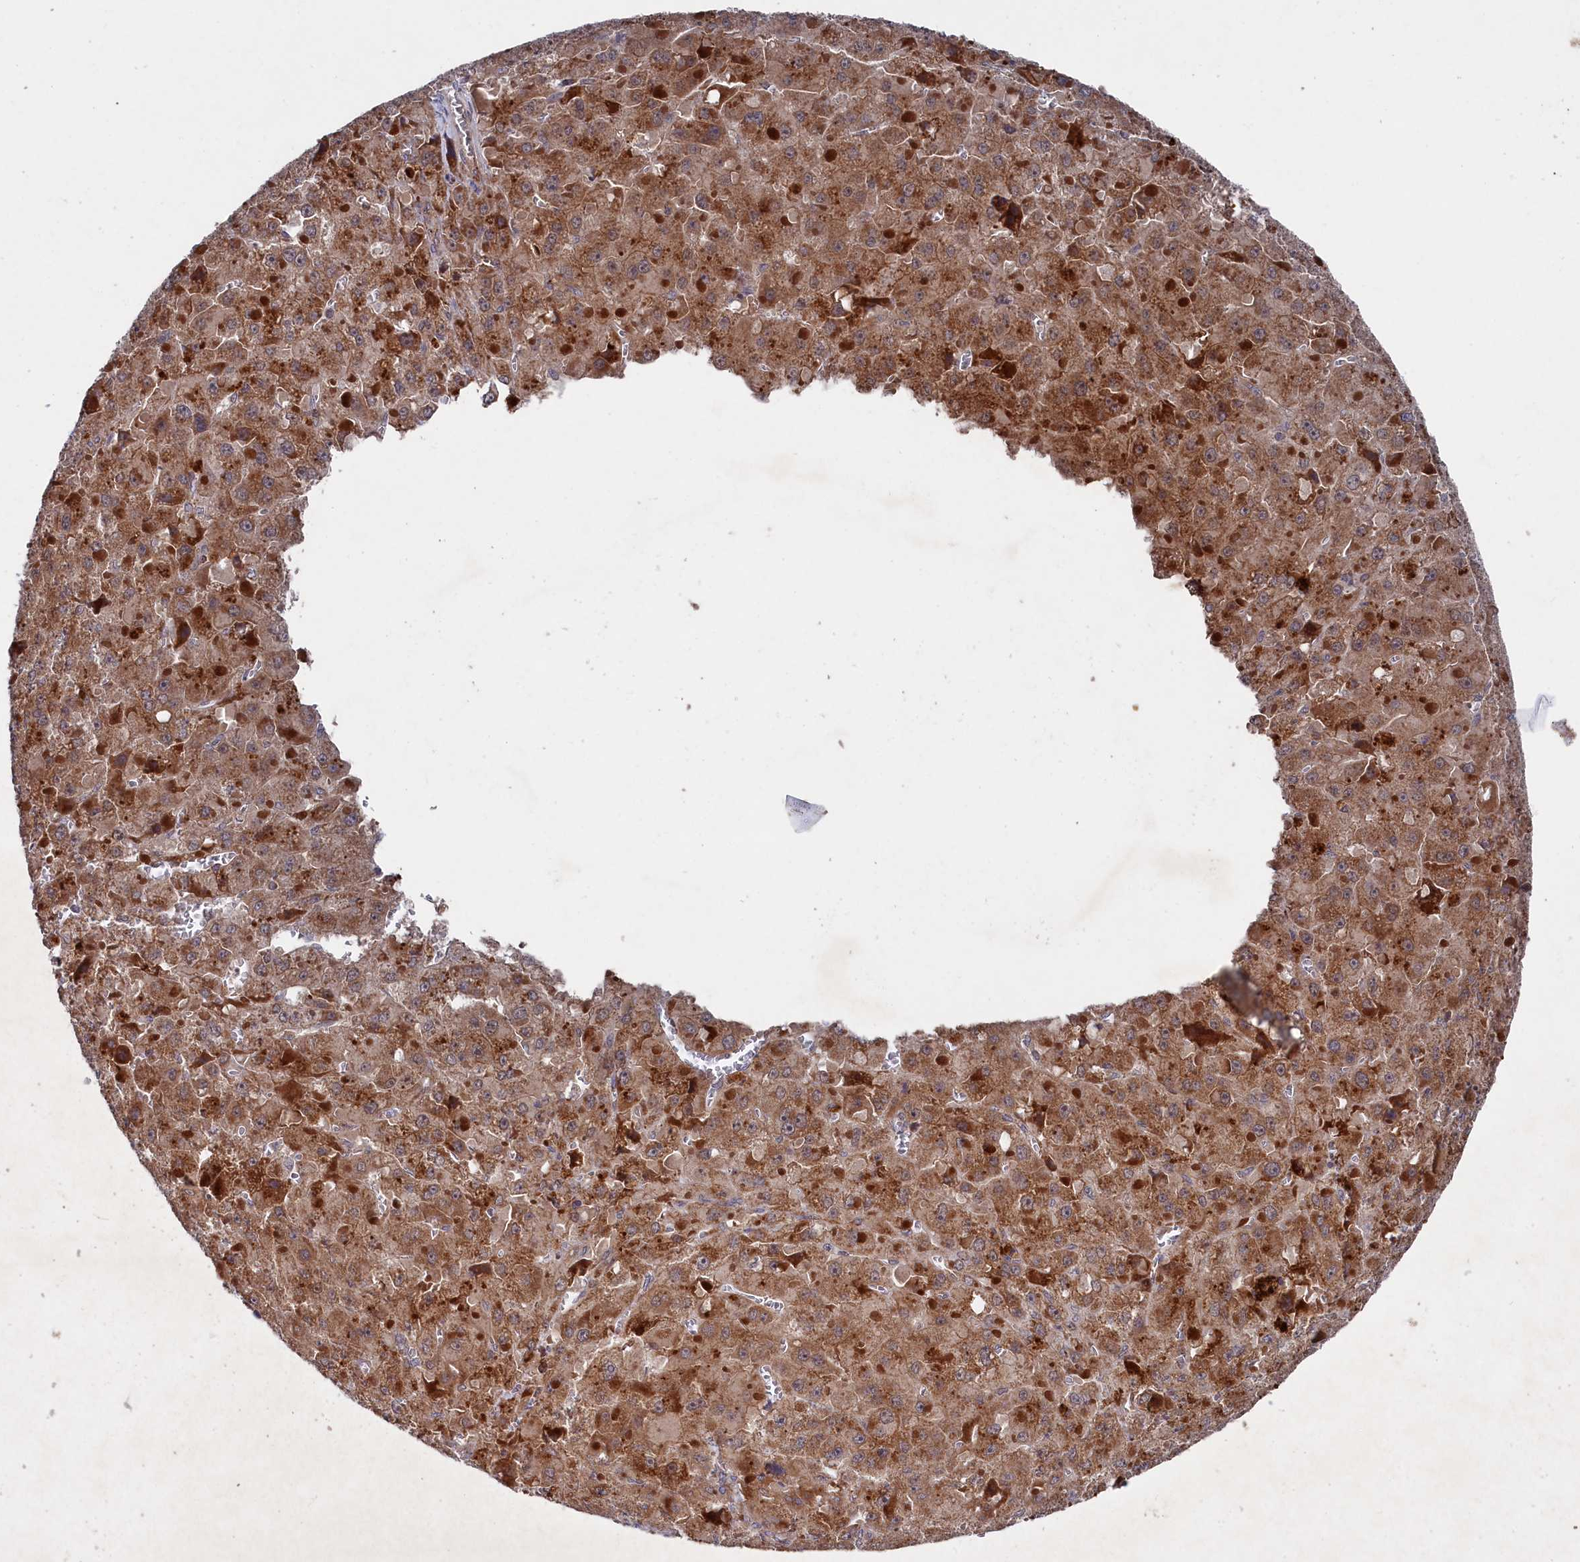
{"staining": {"intensity": "moderate", "quantity": ">75%", "location": "cytoplasmic/membranous"}, "tissue": "liver cancer", "cell_type": "Tumor cells", "image_type": "cancer", "snomed": [{"axis": "morphology", "description": "Carcinoma, Hepatocellular, NOS"}, {"axis": "topography", "description": "Liver"}], "caption": "Moderate cytoplasmic/membranous protein positivity is identified in about >75% of tumor cells in hepatocellular carcinoma (liver). (DAB (3,3'-diaminobenzidine) = brown stain, brightfield microscopy at high magnification).", "gene": "SUPV3L1", "patient": {"sex": "female", "age": 73}}